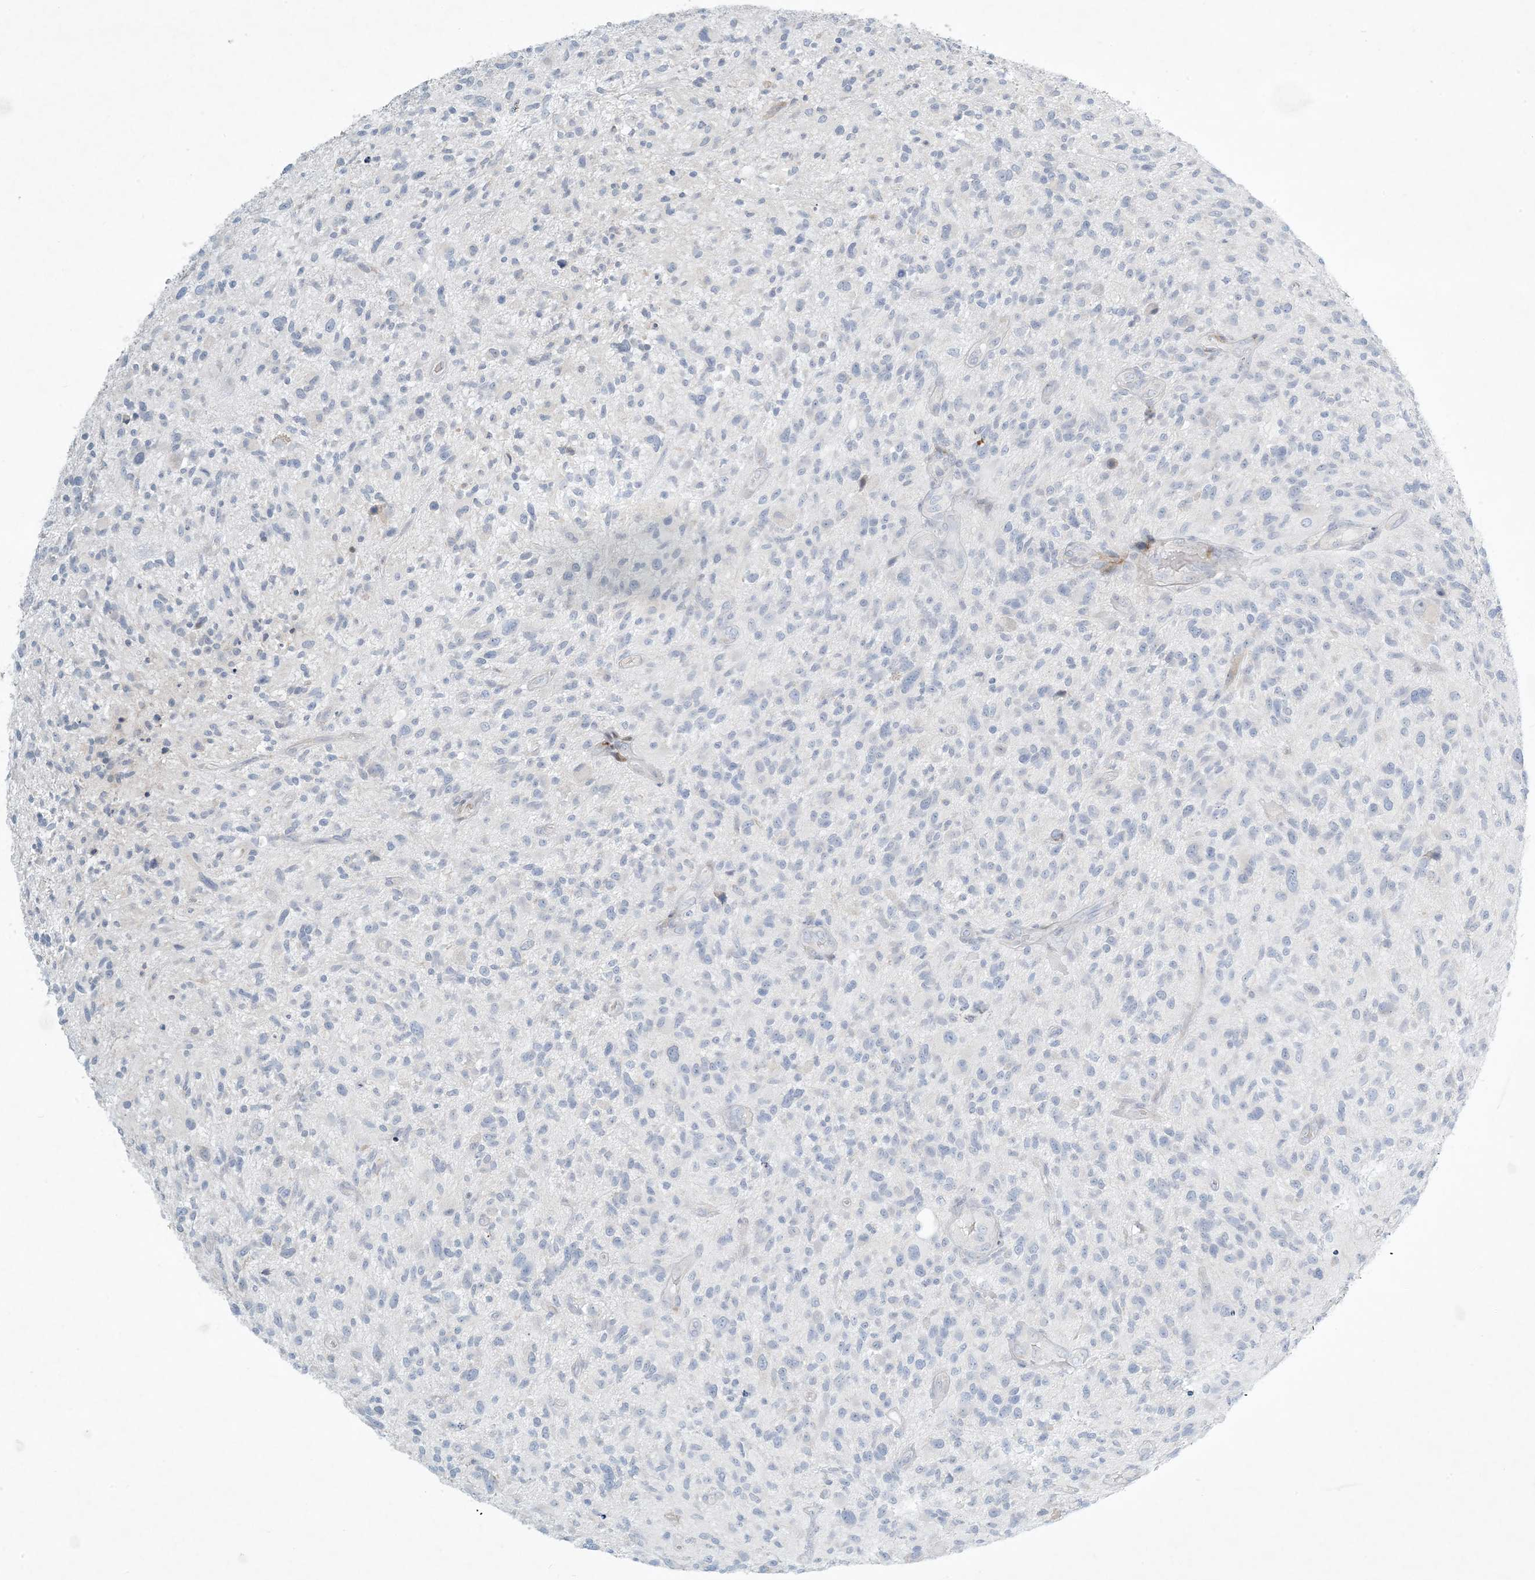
{"staining": {"intensity": "negative", "quantity": "none", "location": "none"}, "tissue": "glioma", "cell_type": "Tumor cells", "image_type": "cancer", "snomed": [{"axis": "morphology", "description": "Glioma, malignant, High grade"}, {"axis": "topography", "description": "Brain"}], "caption": "Micrograph shows no significant protein positivity in tumor cells of malignant glioma (high-grade).", "gene": "ZNF385D", "patient": {"sex": "male", "age": 47}}